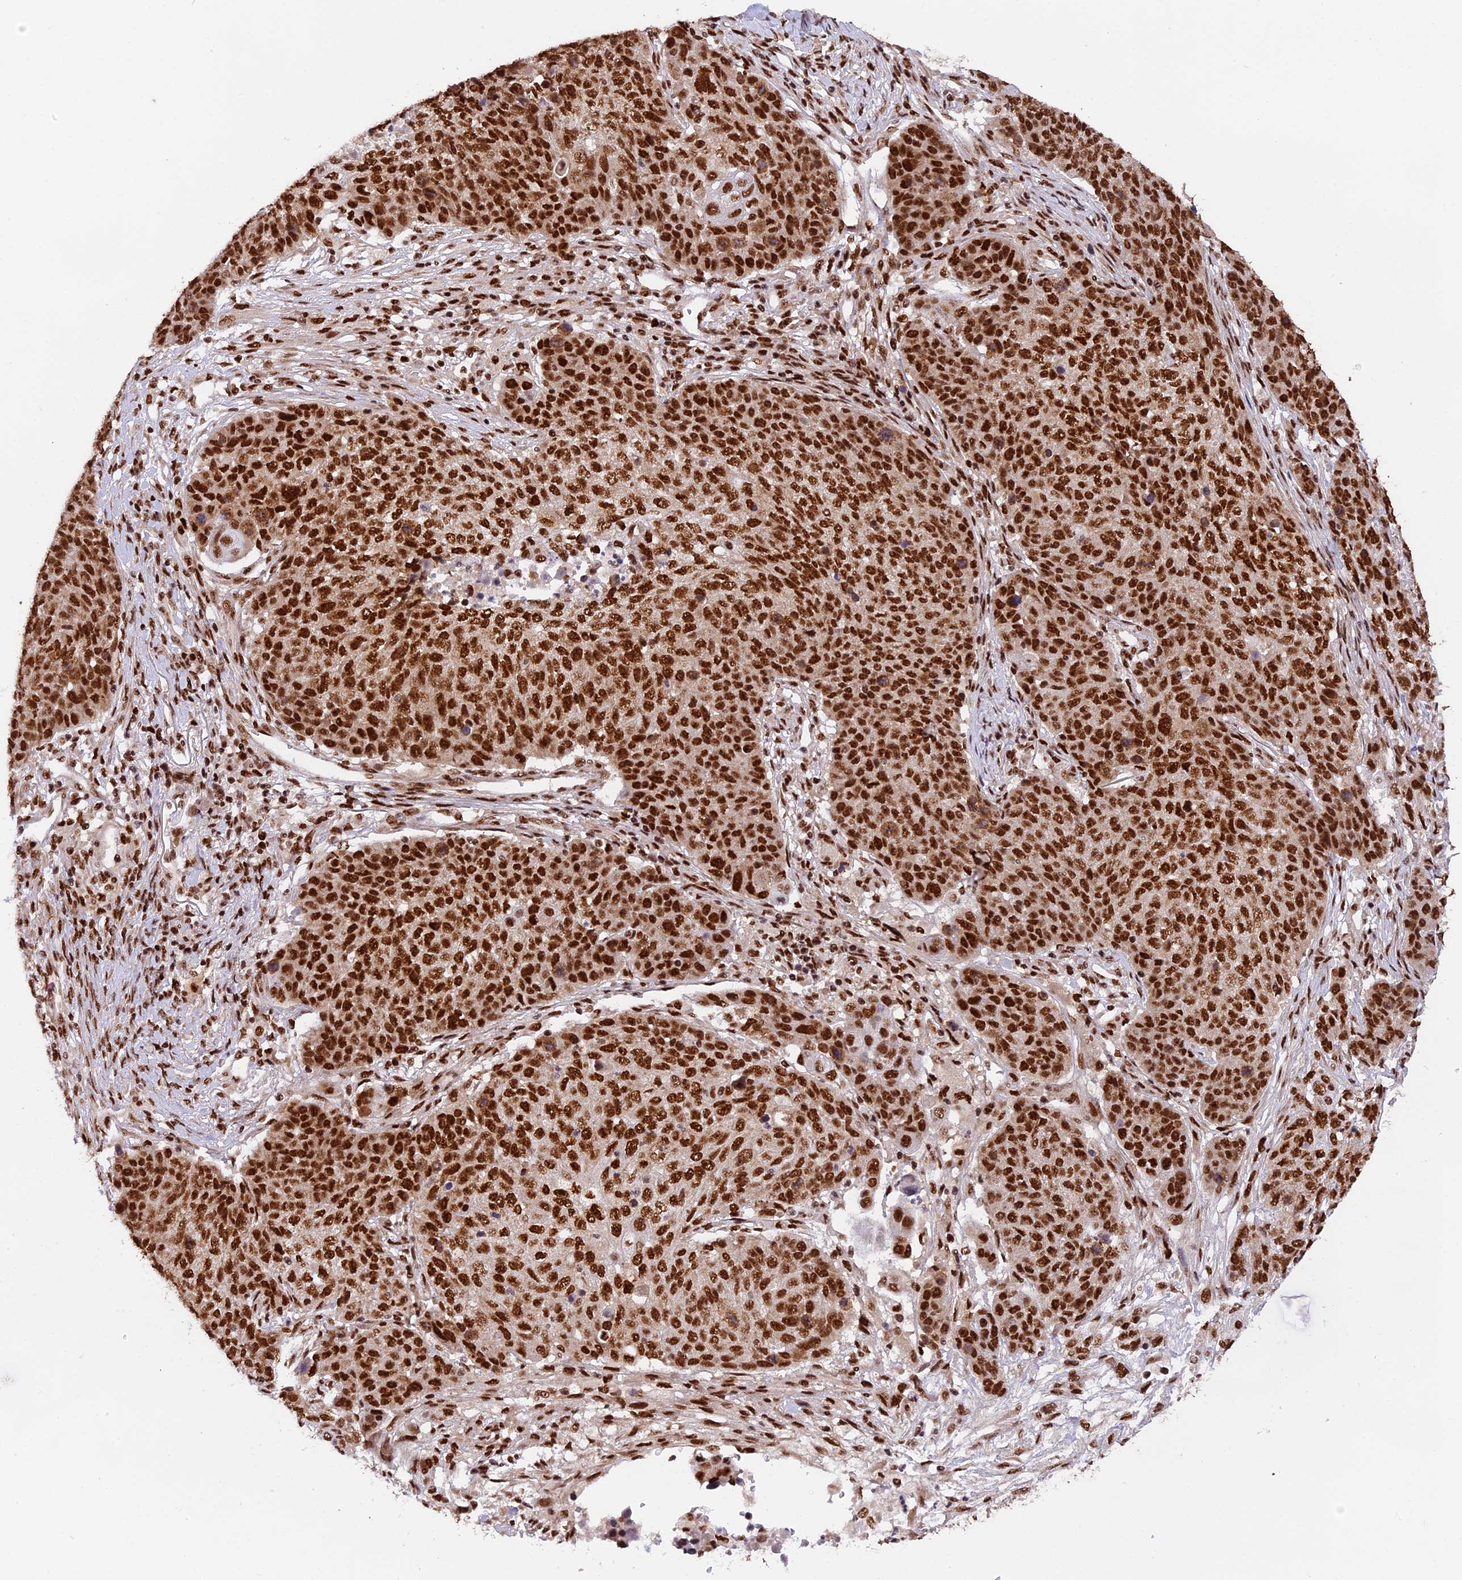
{"staining": {"intensity": "strong", "quantity": ">75%", "location": "nuclear"}, "tissue": "lung cancer", "cell_type": "Tumor cells", "image_type": "cancer", "snomed": [{"axis": "morphology", "description": "Normal tissue, NOS"}, {"axis": "morphology", "description": "Squamous cell carcinoma, NOS"}, {"axis": "topography", "description": "Lymph node"}, {"axis": "topography", "description": "Lung"}], "caption": "This histopathology image exhibits immunohistochemistry staining of squamous cell carcinoma (lung), with high strong nuclear expression in approximately >75% of tumor cells.", "gene": "RAMAC", "patient": {"sex": "male", "age": 66}}